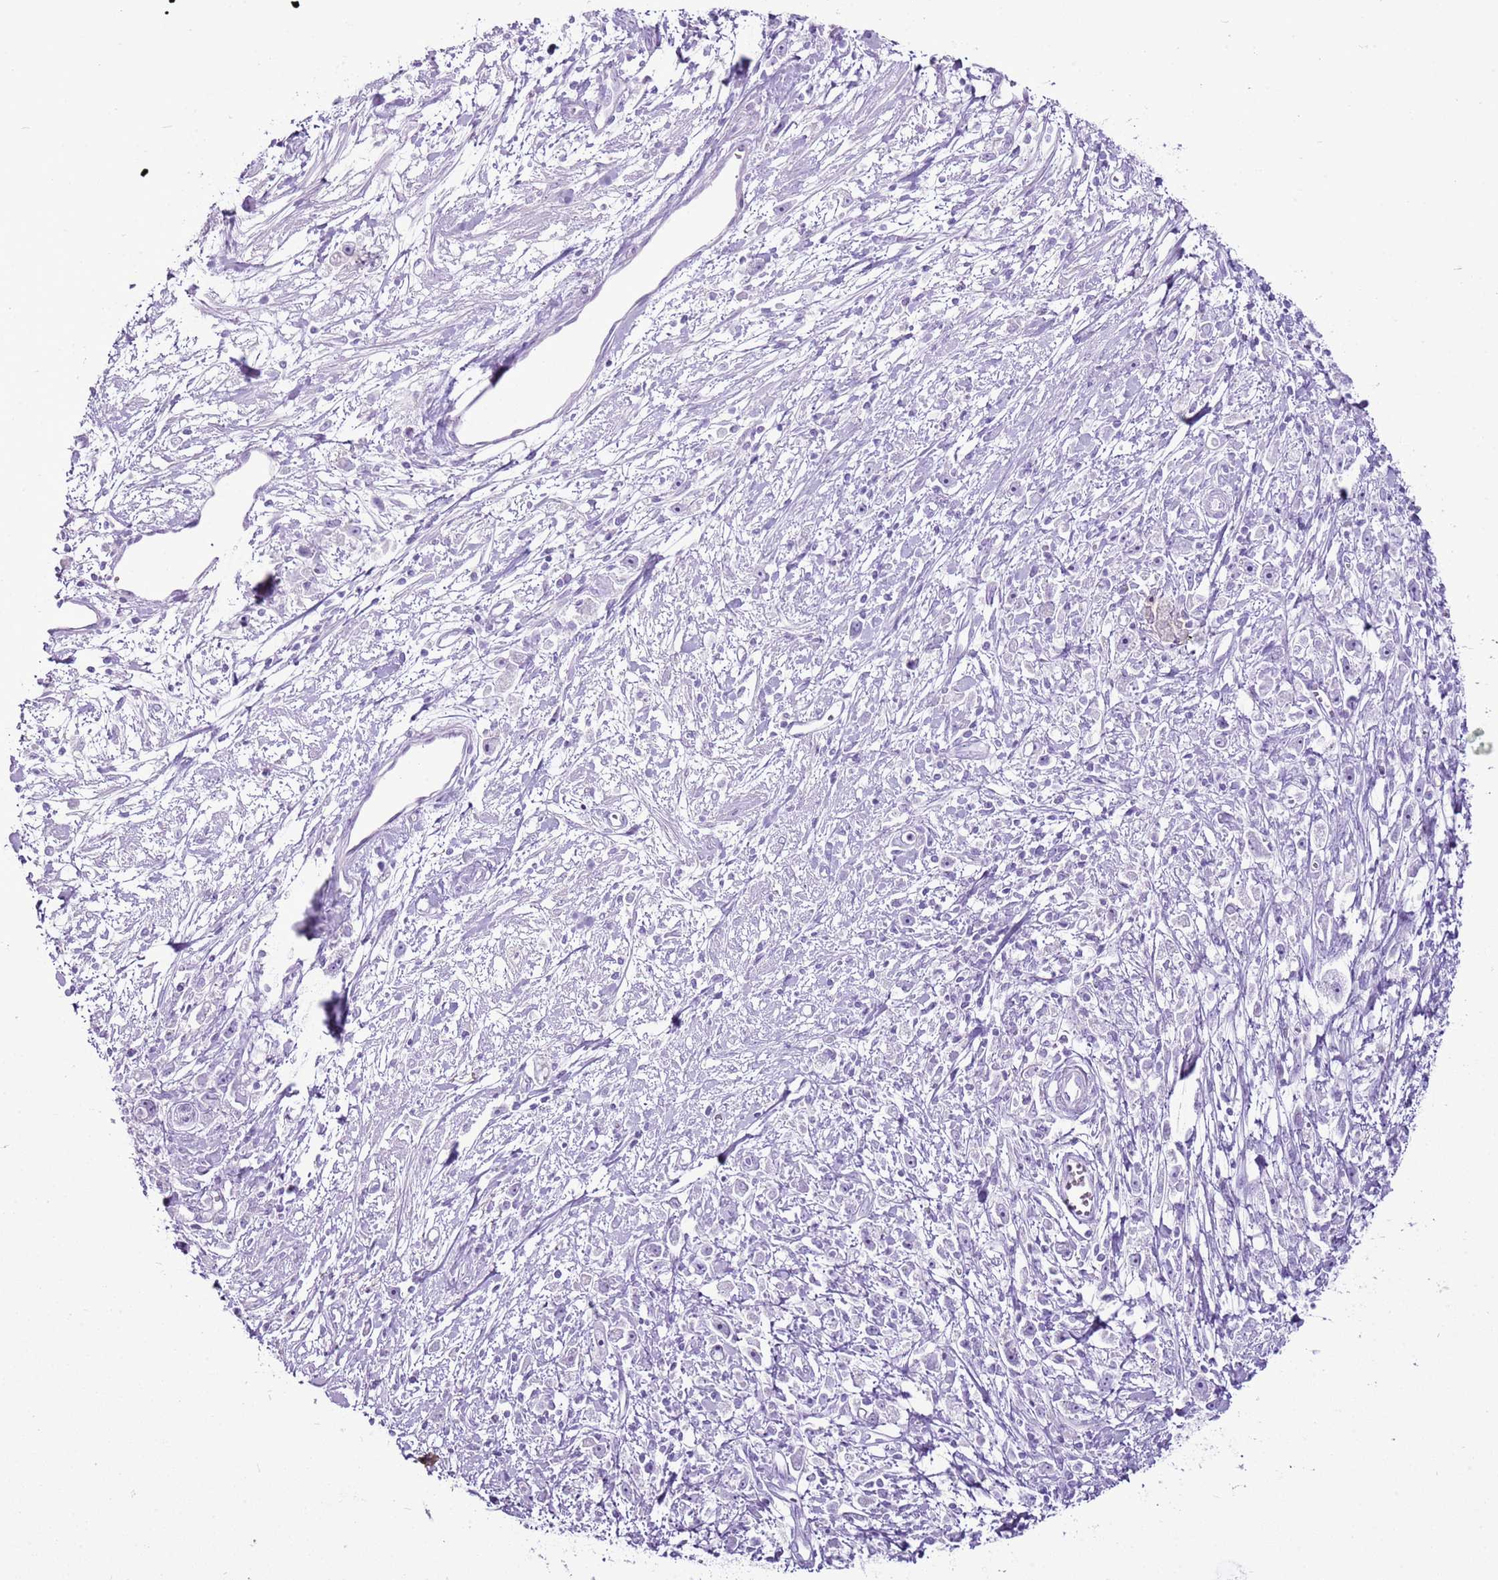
{"staining": {"intensity": "negative", "quantity": "none", "location": "none"}, "tissue": "stomach cancer", "cell_type": "Tumor cells", "image_type": "cancer", "snomed": [{"axis": "morphology", "description": "Adenocarcinoma, NOS"}, {"axis": "topography", "description": "Stomach"}], "caption": "Tumor cells show no significant protein expression in adenocarcinoma (stomach).", "gene": "CNFN", "patient": {"sex": "female", "age": 59}}